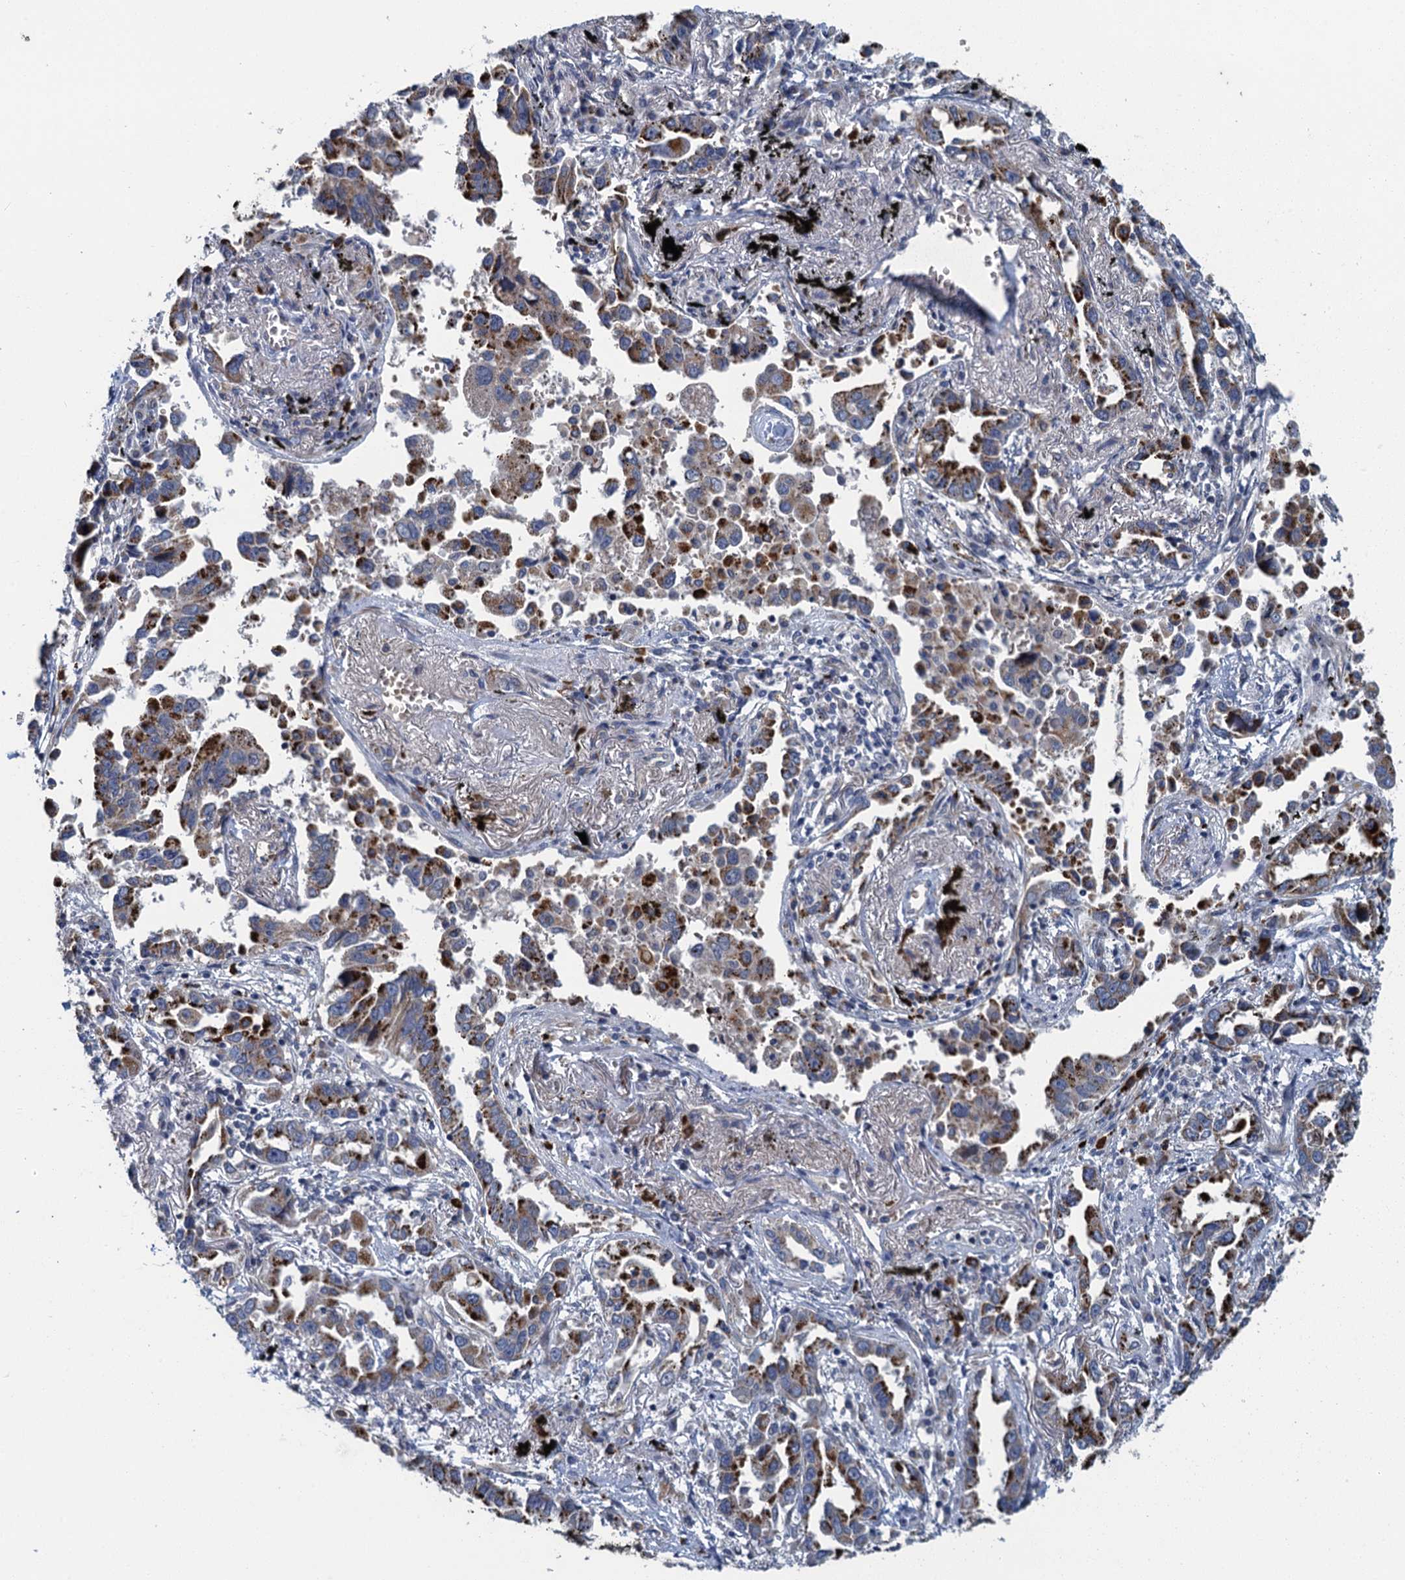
{"staining": {"intensity": "strong", "quantity": ">75%", "location": "cytoplasmic/membranous"}, "tissue": "lung cancer", "cell_type": "Tumor cells", "image_type": "cancer", "snomed": [{"axis": "morphology", "description": "Adenocarcinoma, NOS"}, {"axis": "topography", "description": "Lung"}], "caption": "Lung cancer stained with a protein marker shows strong staining in tumor cells.", "gene": "KBTBD8", "patient": {"sex": "male", "age": 67}}